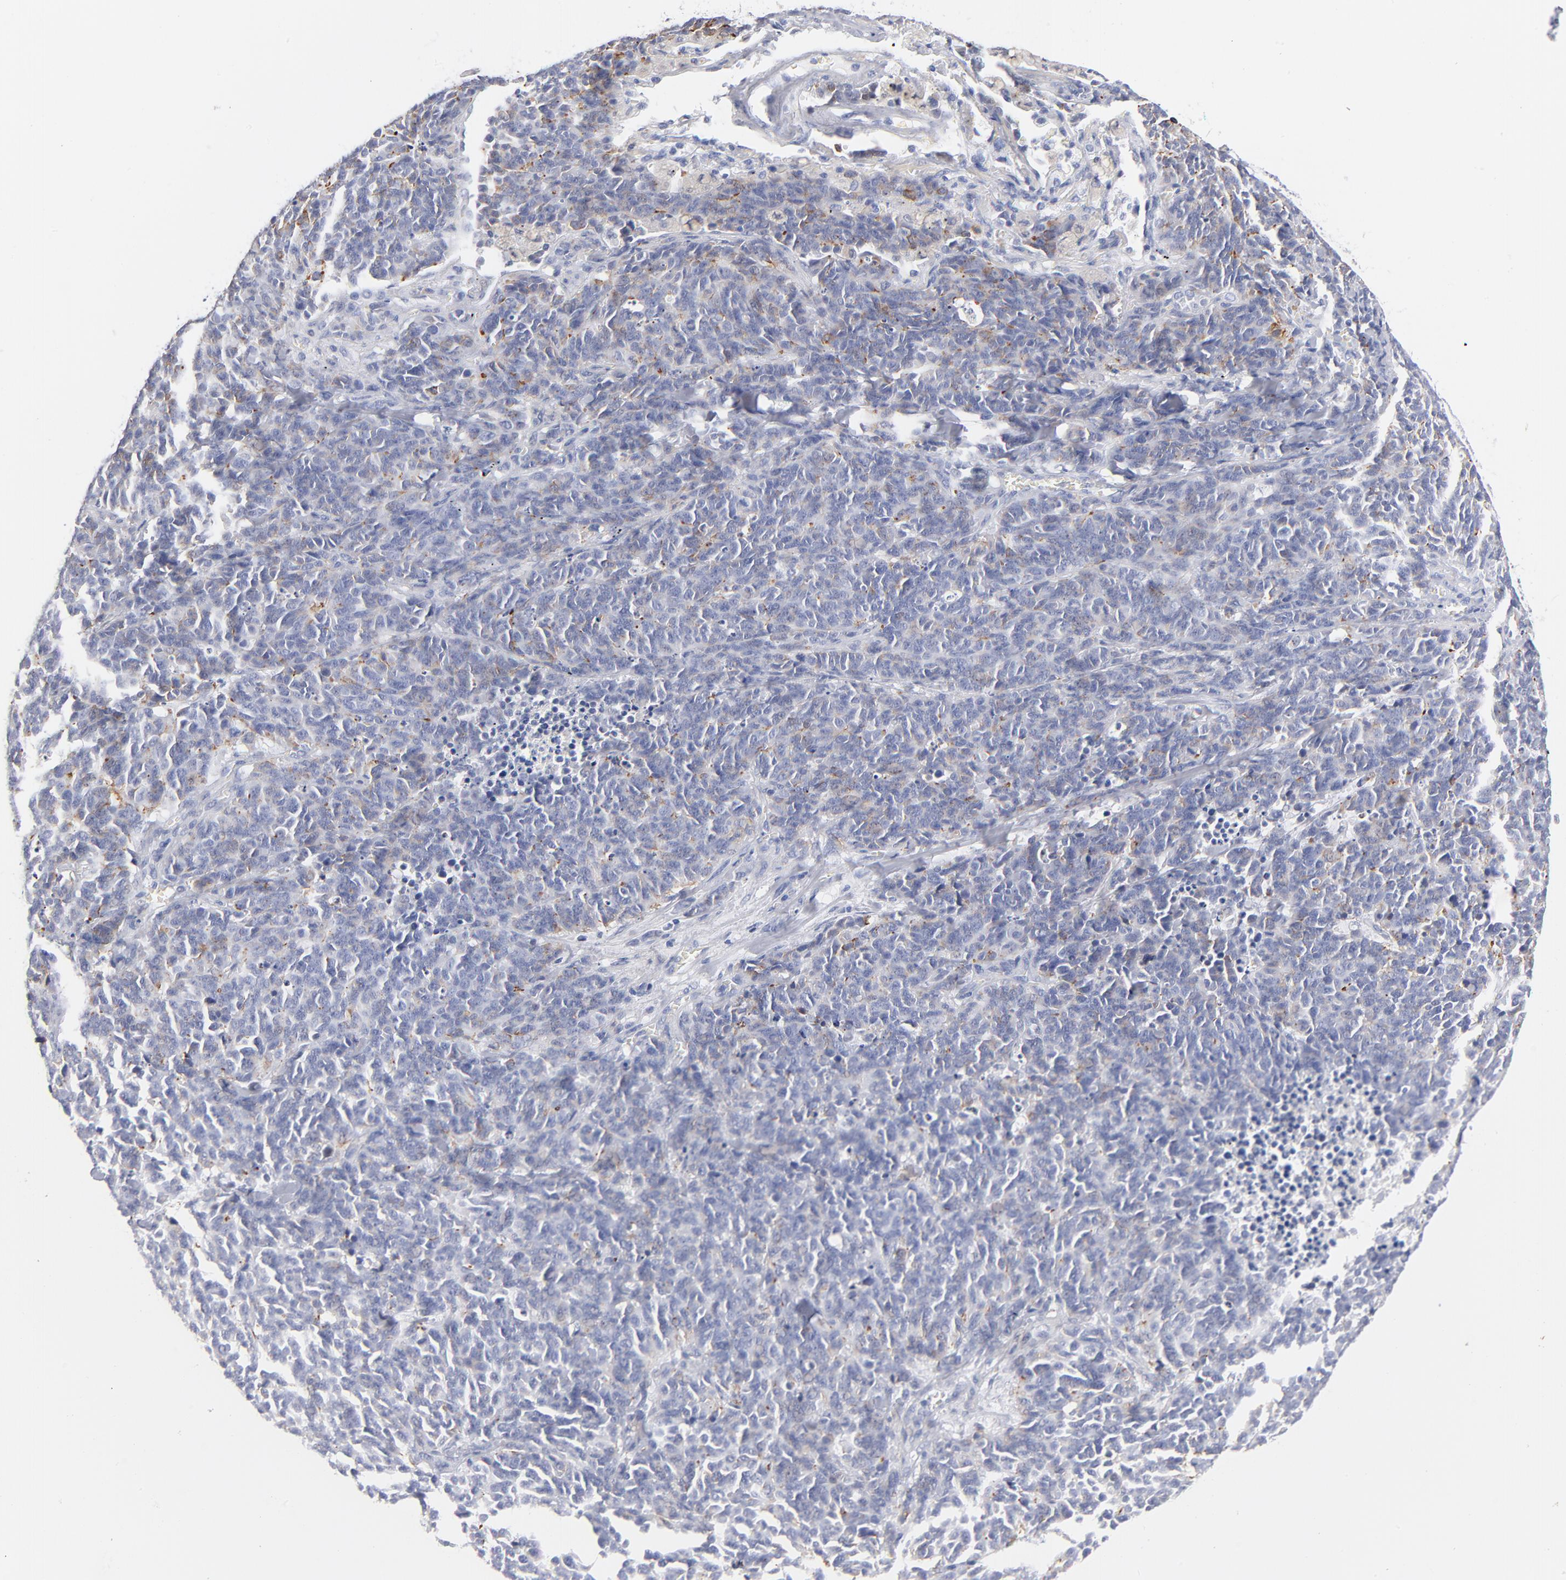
{"staining": {"intensity": "negative", "quantity": "none", "location": "none"}, "tissue": "lung cancer", "cell_type": "Tumor cells", "image_type": "cancer", "snomed": [{"axis": "morphology", "description": "Neoplasm, malignant, NOS"}, {"axis": "topography", "description": "Lung"}], "caption": "Immunohistochemistry (IHC) of neoplasm (malignant) (lung) exhibits no staining in tumor cells. (Stains: DAB immunohistochemistry with hematoxylin counter stain, Microscopy: brightfield microscopy at high magnification).", "gene": "KHNYN", "patient": {"sex": "female", "age": 58}}